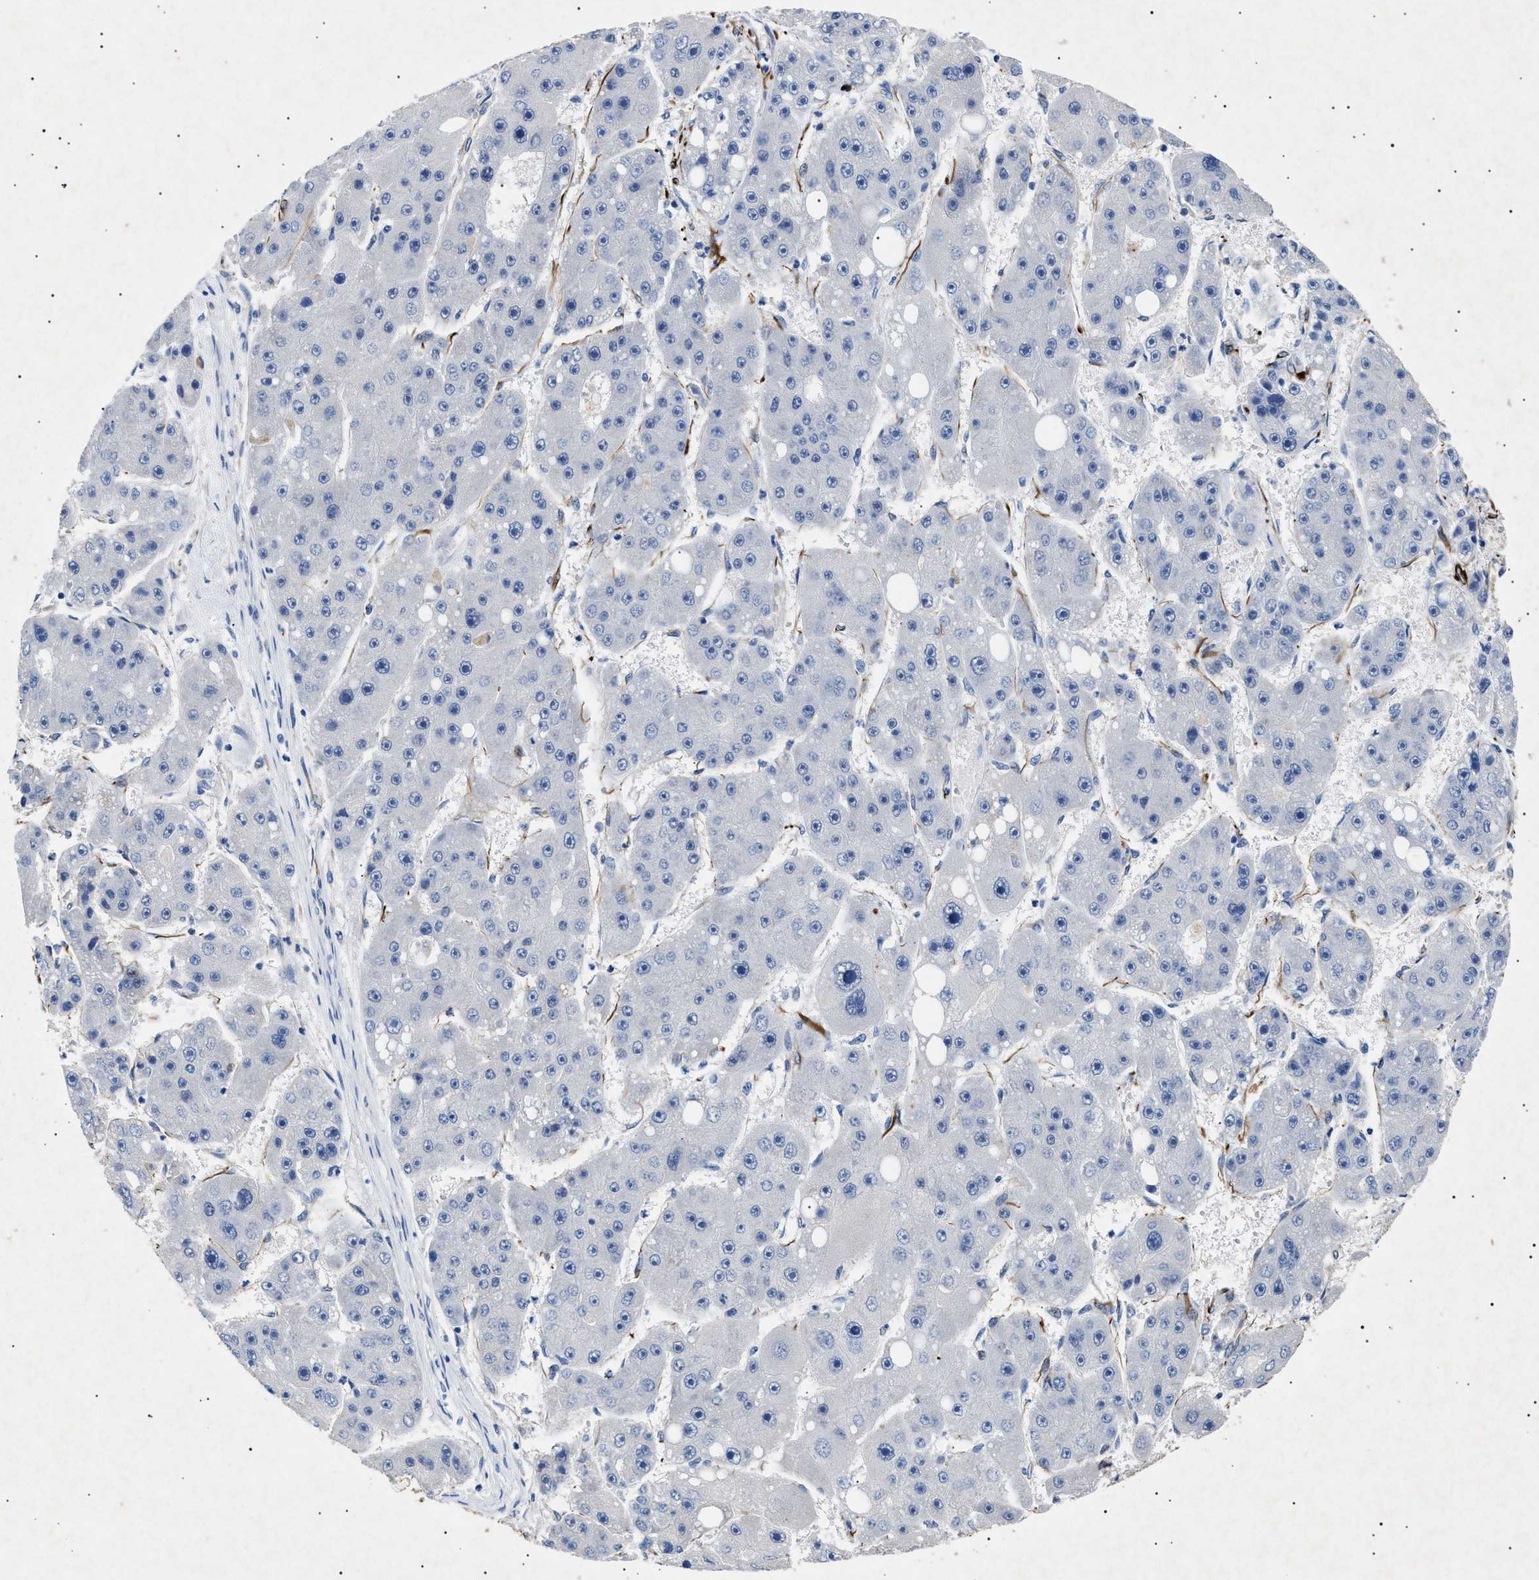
{"staining": {"intensity": "negative", "quantity": "none", "location": "none"}, "tissue": "liver cancer", "cell_type": "Tumor cells", "image_type": "cancer", "snomed": [{"axis": "morphology", "description": "Carcinoma, Hepatocellular, NOS"}, {"axis": "topography", "description": "Liver"}], "caption": "Tumor cells are negative for brown protein staining in liver hepatocellular carcinoma. (Stains: DAB (3,3'-diaminobenzidine) immunohistochemistry (IHC) with hematoxylin counter stain, Microscopy: brightfield microscopy at high magnification).", "gene": "OLFML2A", "patient": {"sex": "female", "age": 61}}